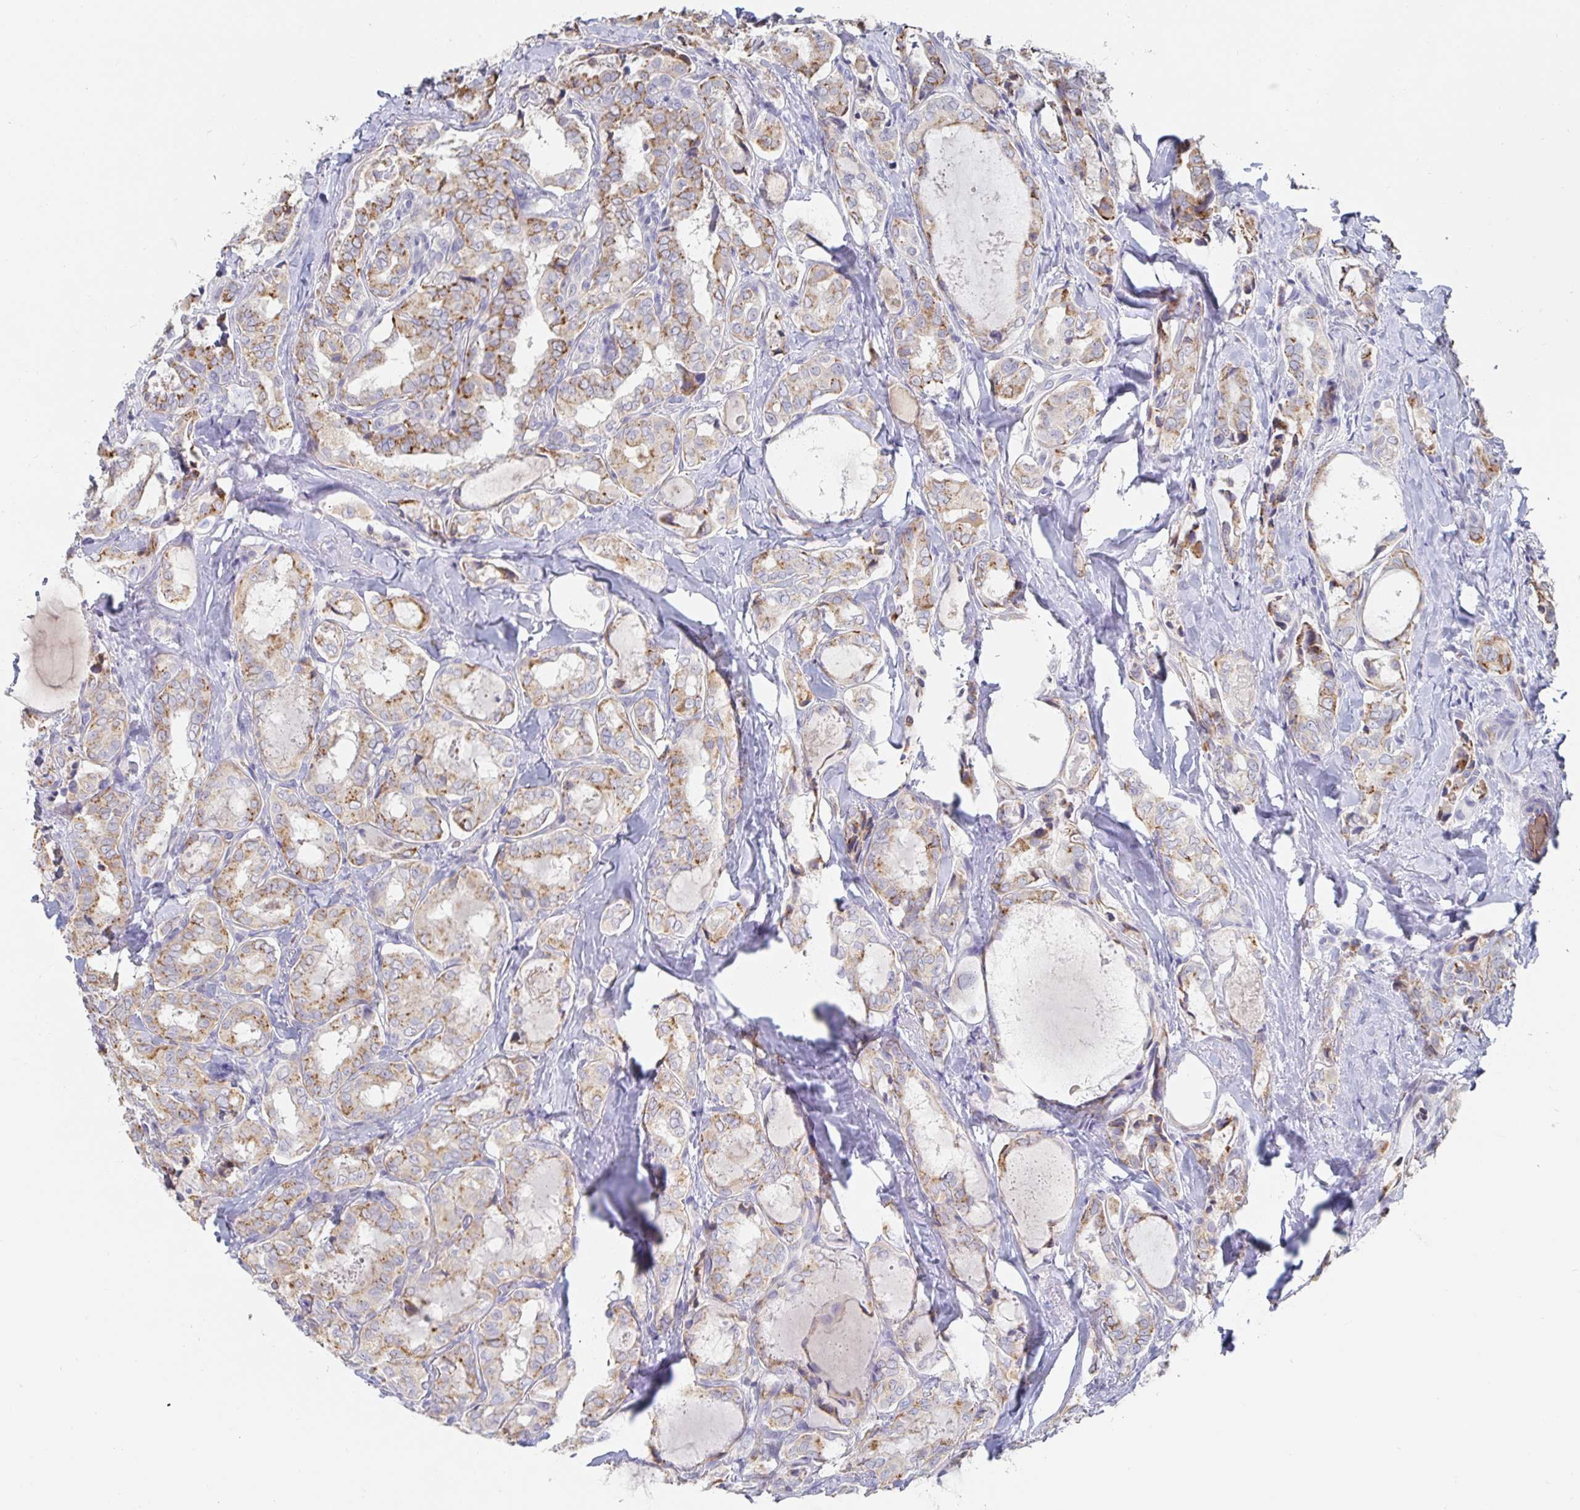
{"staining": {"intensity": "weak", "quantity": "25%-75%", "location": "cytoplasmic/membranous"}, "tissue": "thyroid cancer", "cell_type": "Tumor cells", "image_type": "cancer", "snomed": [{"axis": "morphology", "description": "Papillary adenocarcinoma, NOS"}, {"axis": "topography", "description": "Thyroid gland"}], "caption": "A micrograph showing weak cytoplasmic/membranous staining in approximately 25%-75% of tumor cells in thyroid cancer (papillary adenocarcinoma), as visualized by brown immunohistochemical staining.", "gene": "SPPL3", "patient": {"sex": "female", "age": 75}}